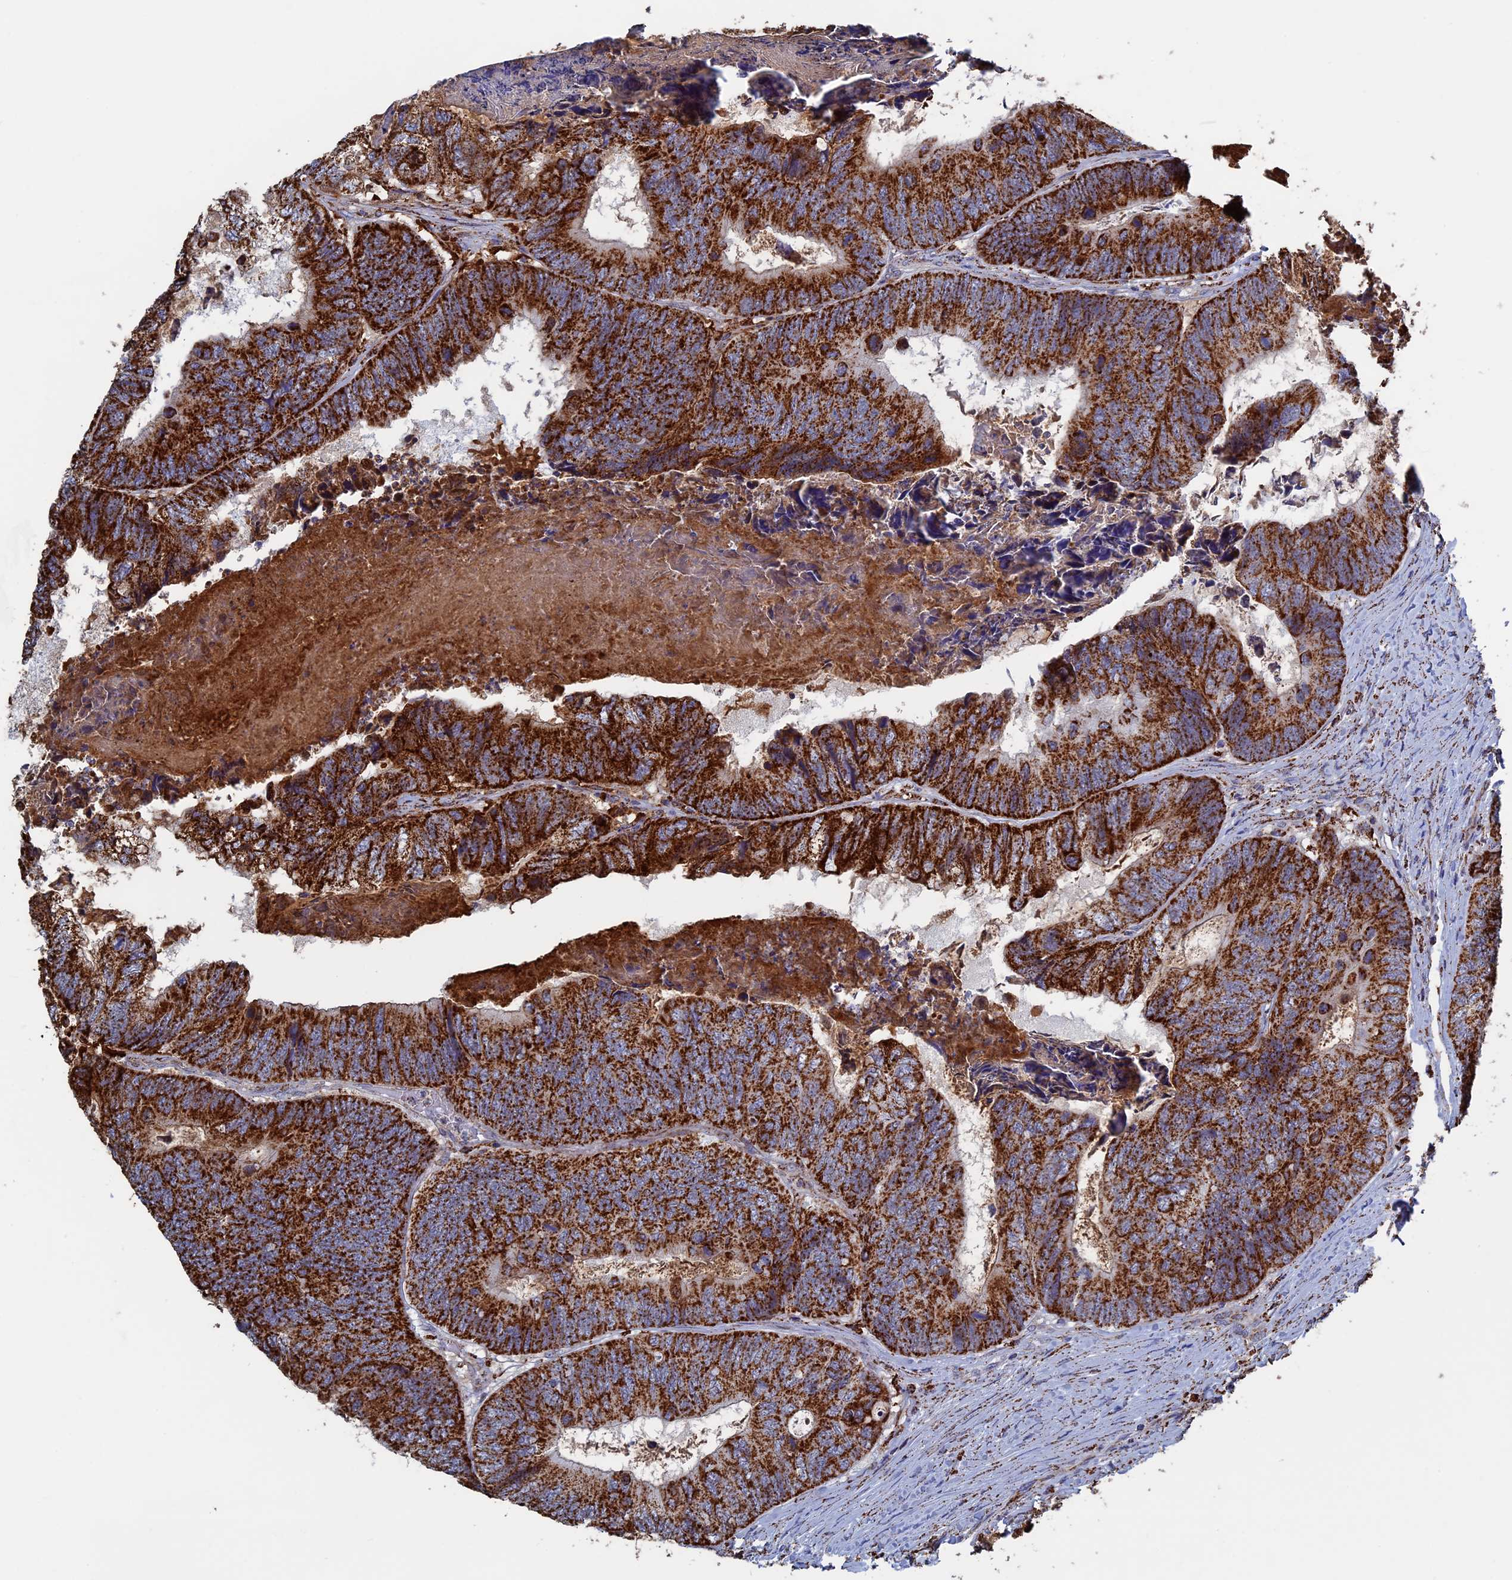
{"staining": {"intensity": "strong", "quantity": ">75%", "location": "cytoplasmic/membranous"}, "tissue": "colorectal cancer", "cell_type": "Tumor cells", "image_type": "cancer", "snomed": [{"axis": "morphology", "description": "Adenocarcinoma, NOS"}, {"axis": "topography", "description": "Colon"}], "caption": "Immunohistochemical staining of adenocarcinoma (colorectal) demonstrates high levels of strong cytoplasmic/membranous protein staining in about >75% of tumor cells.", "gene": "SEC24D", "patient": {"sex": "female", "age": 67}}